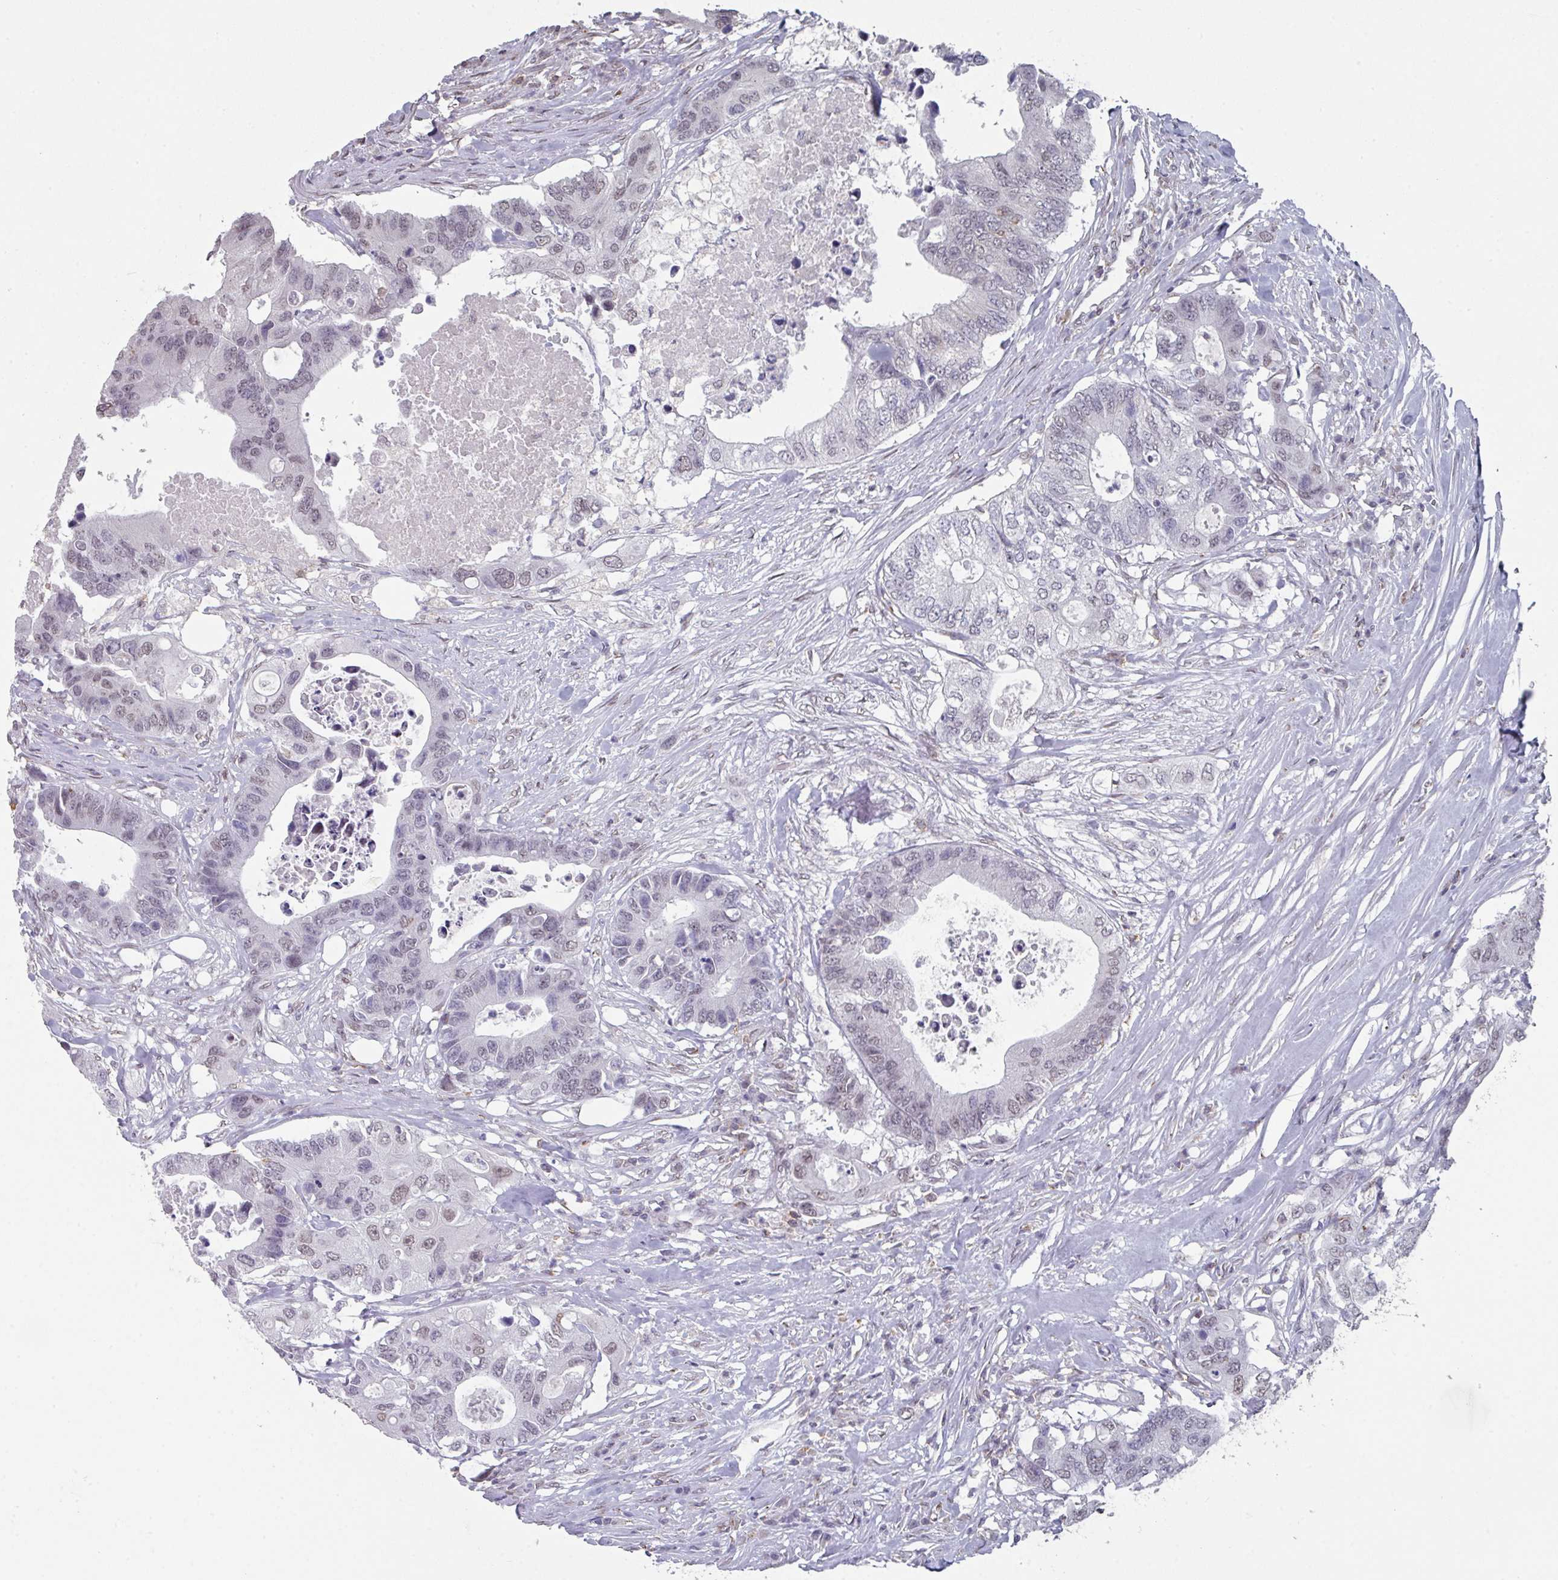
{"staining": {"intensity": "weak", "quantity": "25%-75%", "location": "nuclear"}, "tissue": "colorectal cancer", "cell_type": "Tumor cells", "image_type": "cancer", "snomed": [{"axis": "morphology", "description": "Adenocarcinoma, NOS"}, {"axis": "topography", "description": "Colon"}], "caption": "Colorectal cancer (adenocarcinoma) stained for a protein reveals weak nuclear positivity in tumor cells.", "gene": "RASAL3", "patient": {"sex": "male", "age": 71}}